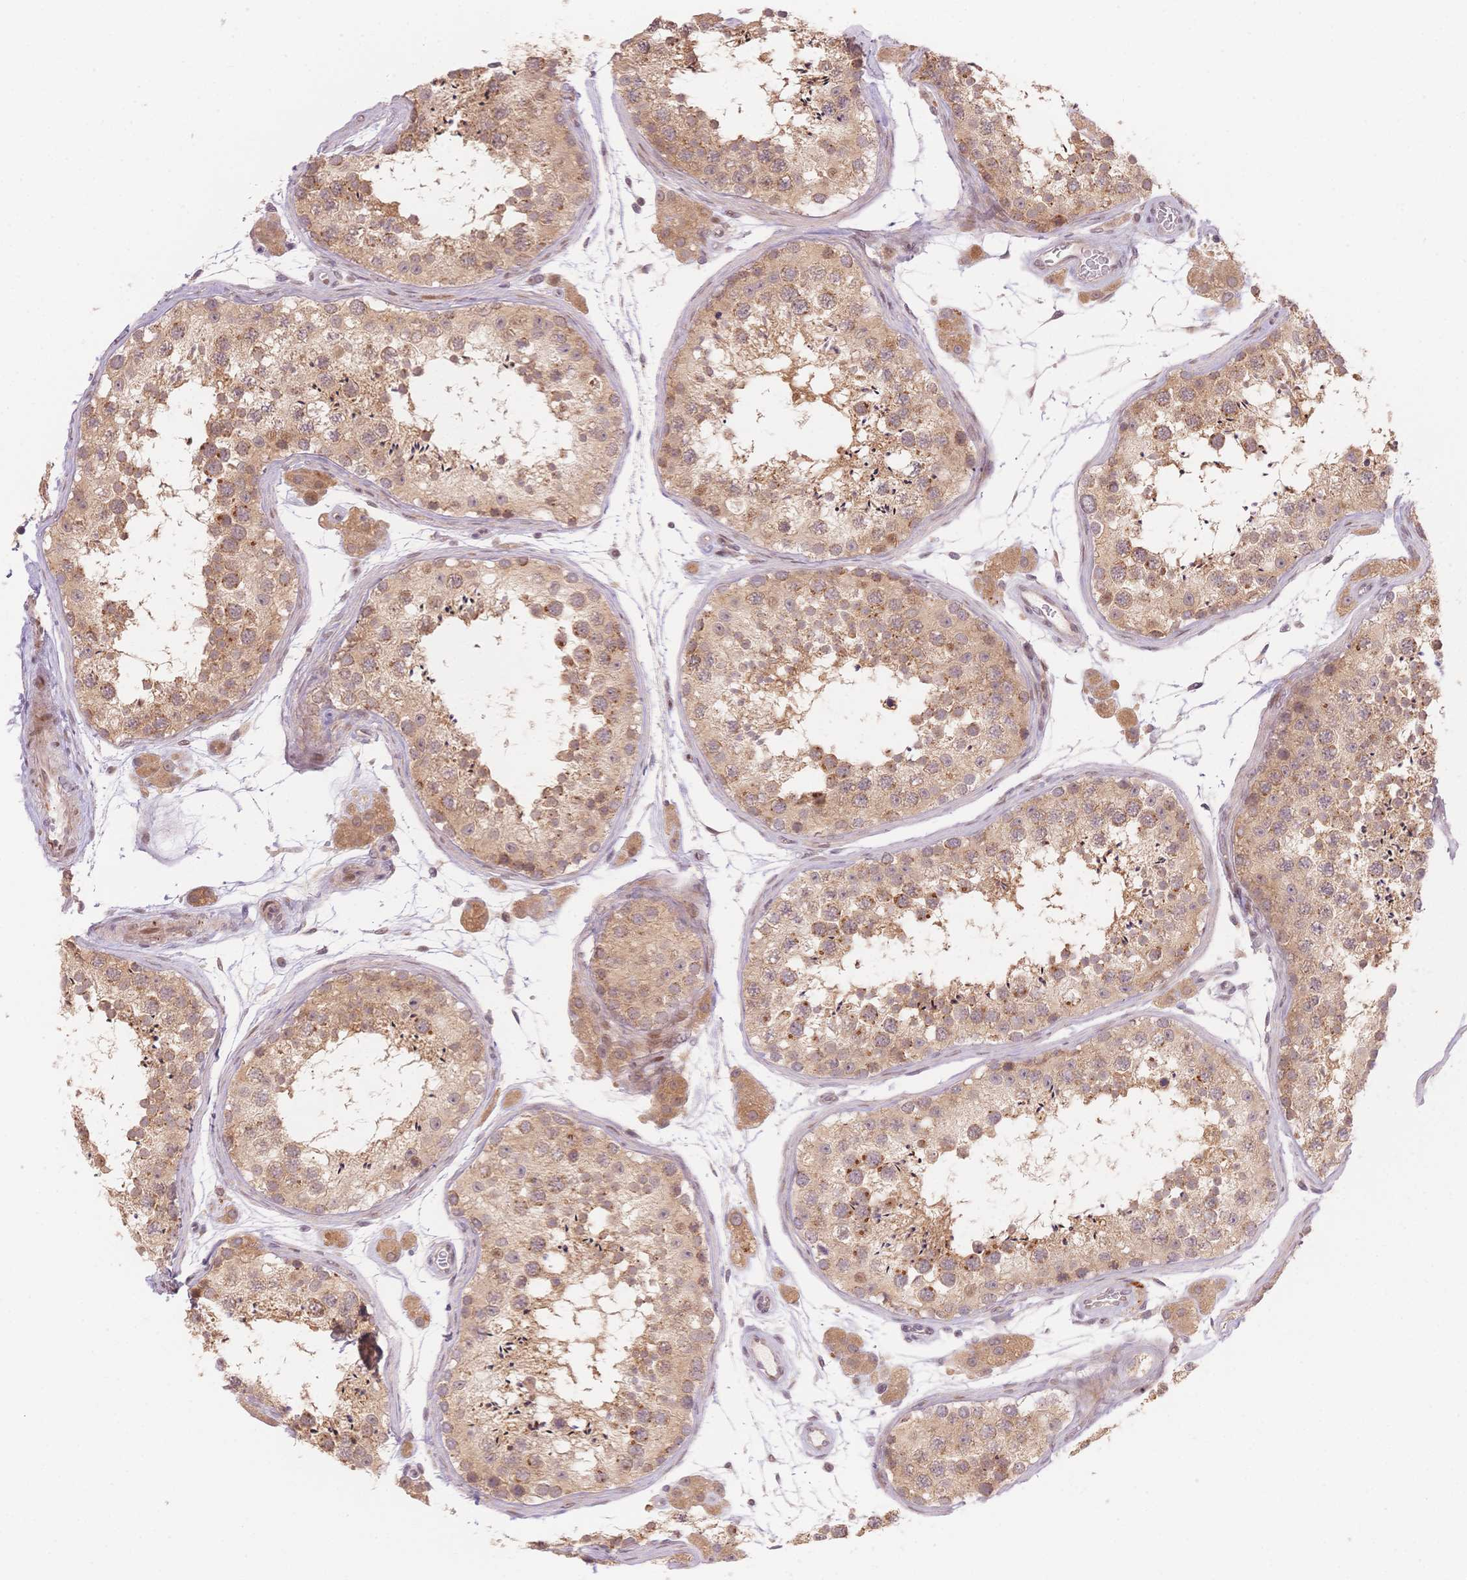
{"staining": {"intensity": "moderate", "quantity": ">75%", "location": "cytoplasmic/membranous"}, "tissue": "testis", "cell_type": "Cells in seminiferous ducts", "image_type": "normal", "snomed": [{"axis": "morphology", "description": "Normal tissue, NOS"}, {"axis": "topography", "description": "Testis"}], "caption": "This is a micrograph of immunohistochemistry (IHC) staining of unremarkable testis, which shows moderate expression in the cytoplasmic/membranous of cells in seminiferous ducts.", "gene": "STK39", "patient": {"sex": "male", "age": 41}}